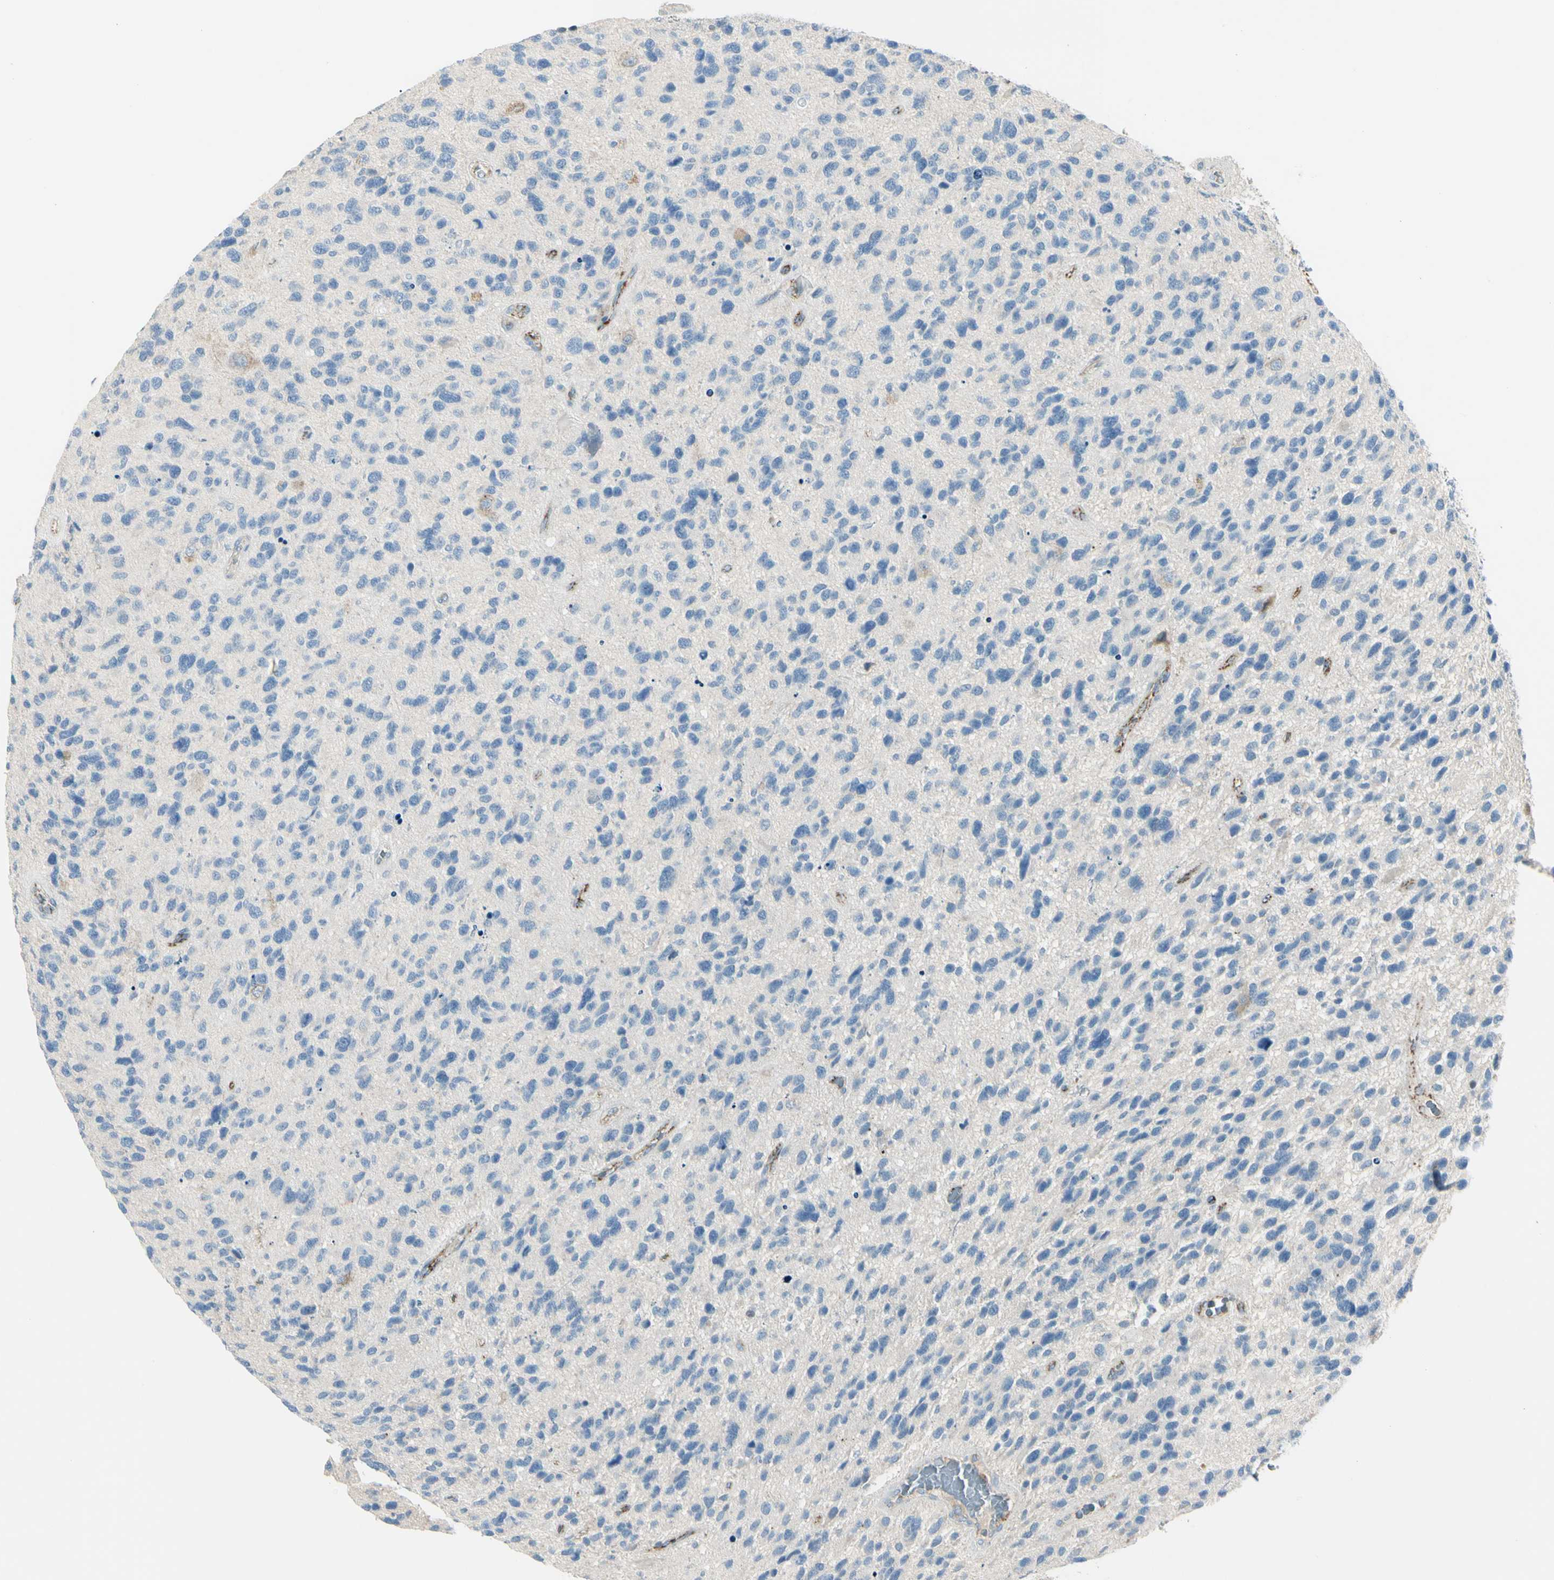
{"staining": {"intensity": "weak", "quantity": "<25%", "location": "cytoplasmic/membranous"}, "tissue": "glioma", "cell_type": "Tumor cells", "image_type": "cancer", "snomed": [{"axis": "morphology", "description": "Glioma, malignant, High grade"}, {"axis": "topography", "description": "Brain"}], "caption": "Malignant glioma (high-grade) was stained to show a protein in brown. There is no significant expression in tumor cells. The staining is performed using DAB brown chromogen with nuclei counter-stained in using hematoxylin.", "gene": "SLC6A15", "patient": {"sex": "female", "age": 58}}